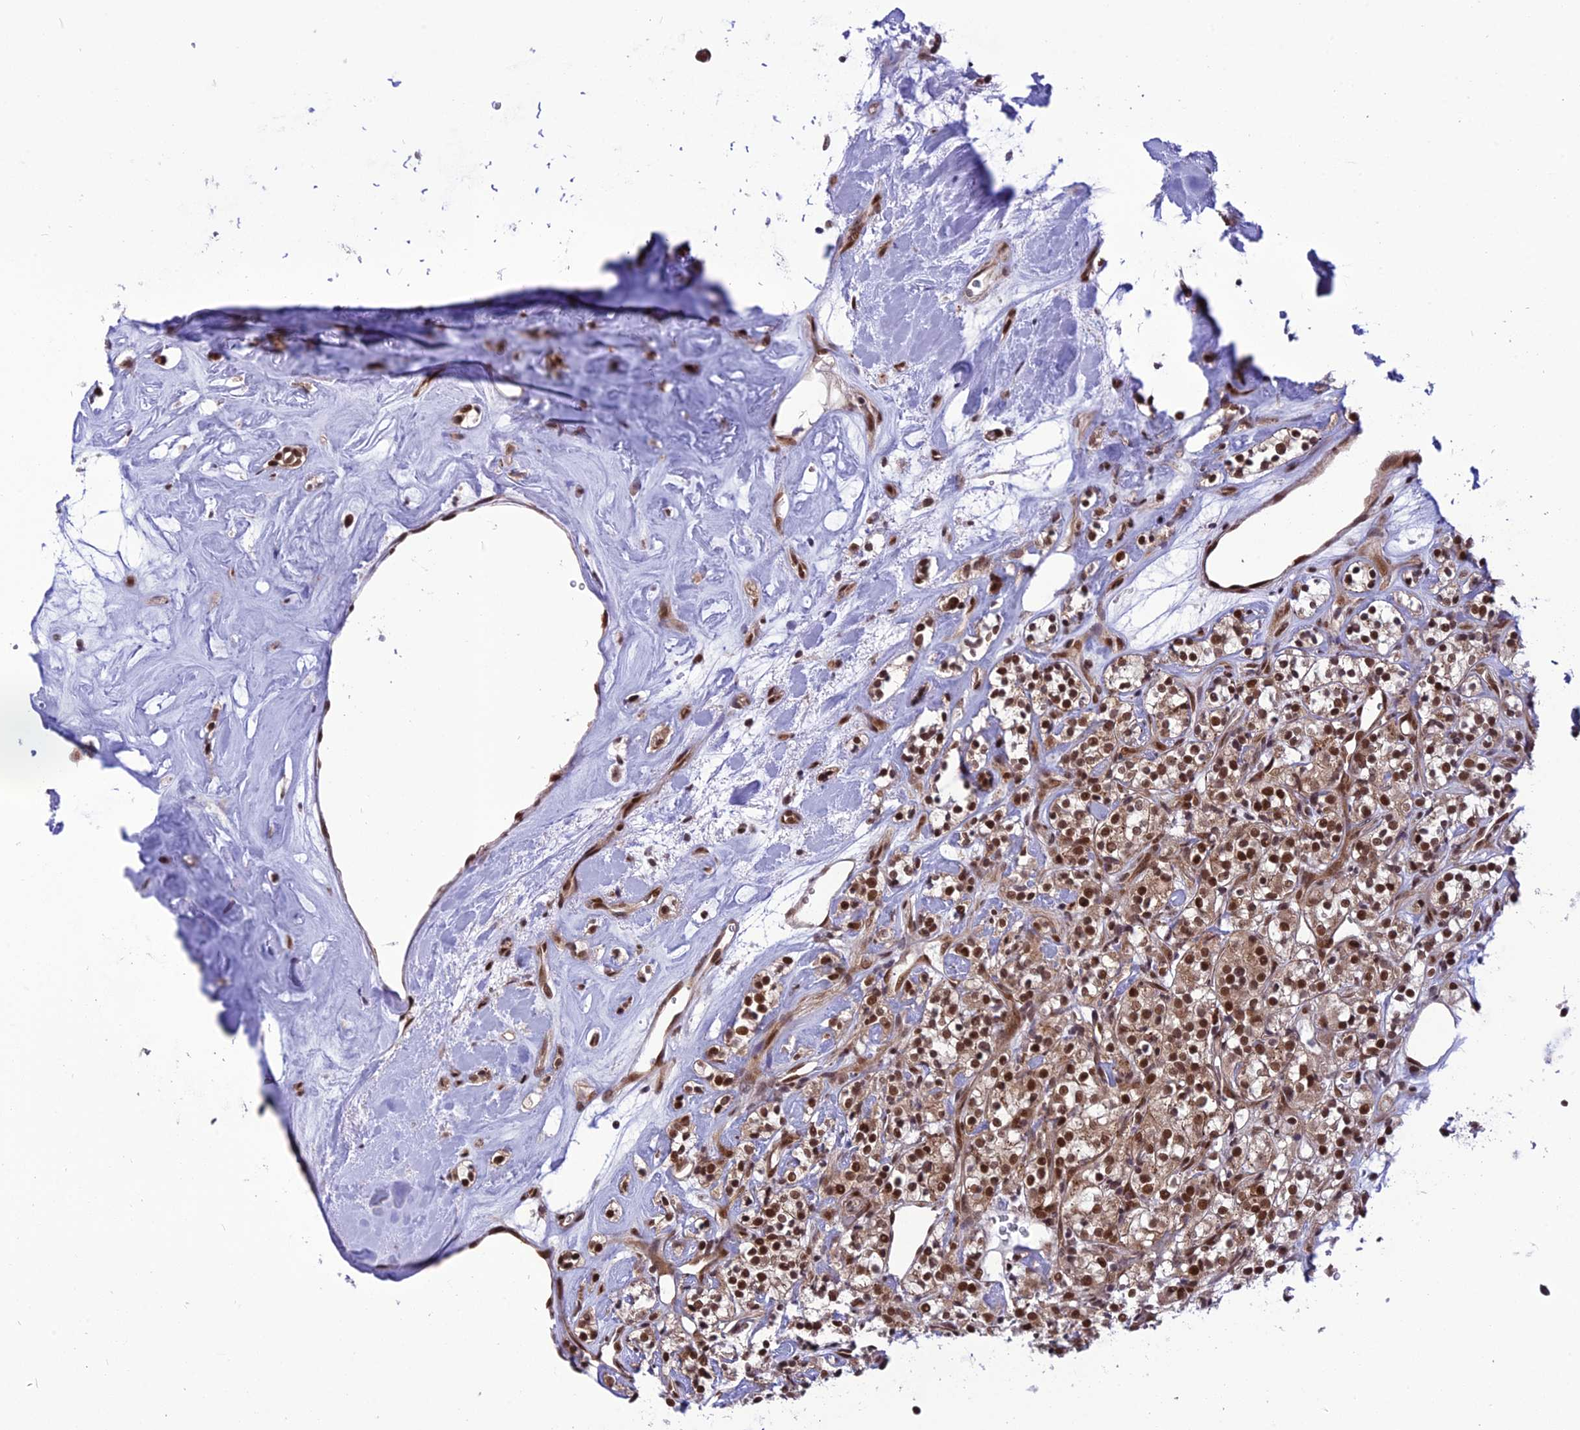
{"staining": {"intensity": "moderate", "quantity": ">75%", "location": "cytoplasmic/membranous,nuclear"}, "tissue": "renal cancer", "cell_type": "Tumor cells", "image_type": "cancer", "snomed": [{"axis": "morphology", "description": "Adenocarcinoma, NOS"}, {"axis": "topography", "description": "Kidney"}], "caption": "DAB immunohistochemical staining of human renal cancer (adenocarcinoma) shows moderate cytoplasmic/membranous and nuclear protein expression in approximately >75% of tumor cells.", "gene": "RTRAF", "patient": {"sex": "male", "age": 77}}